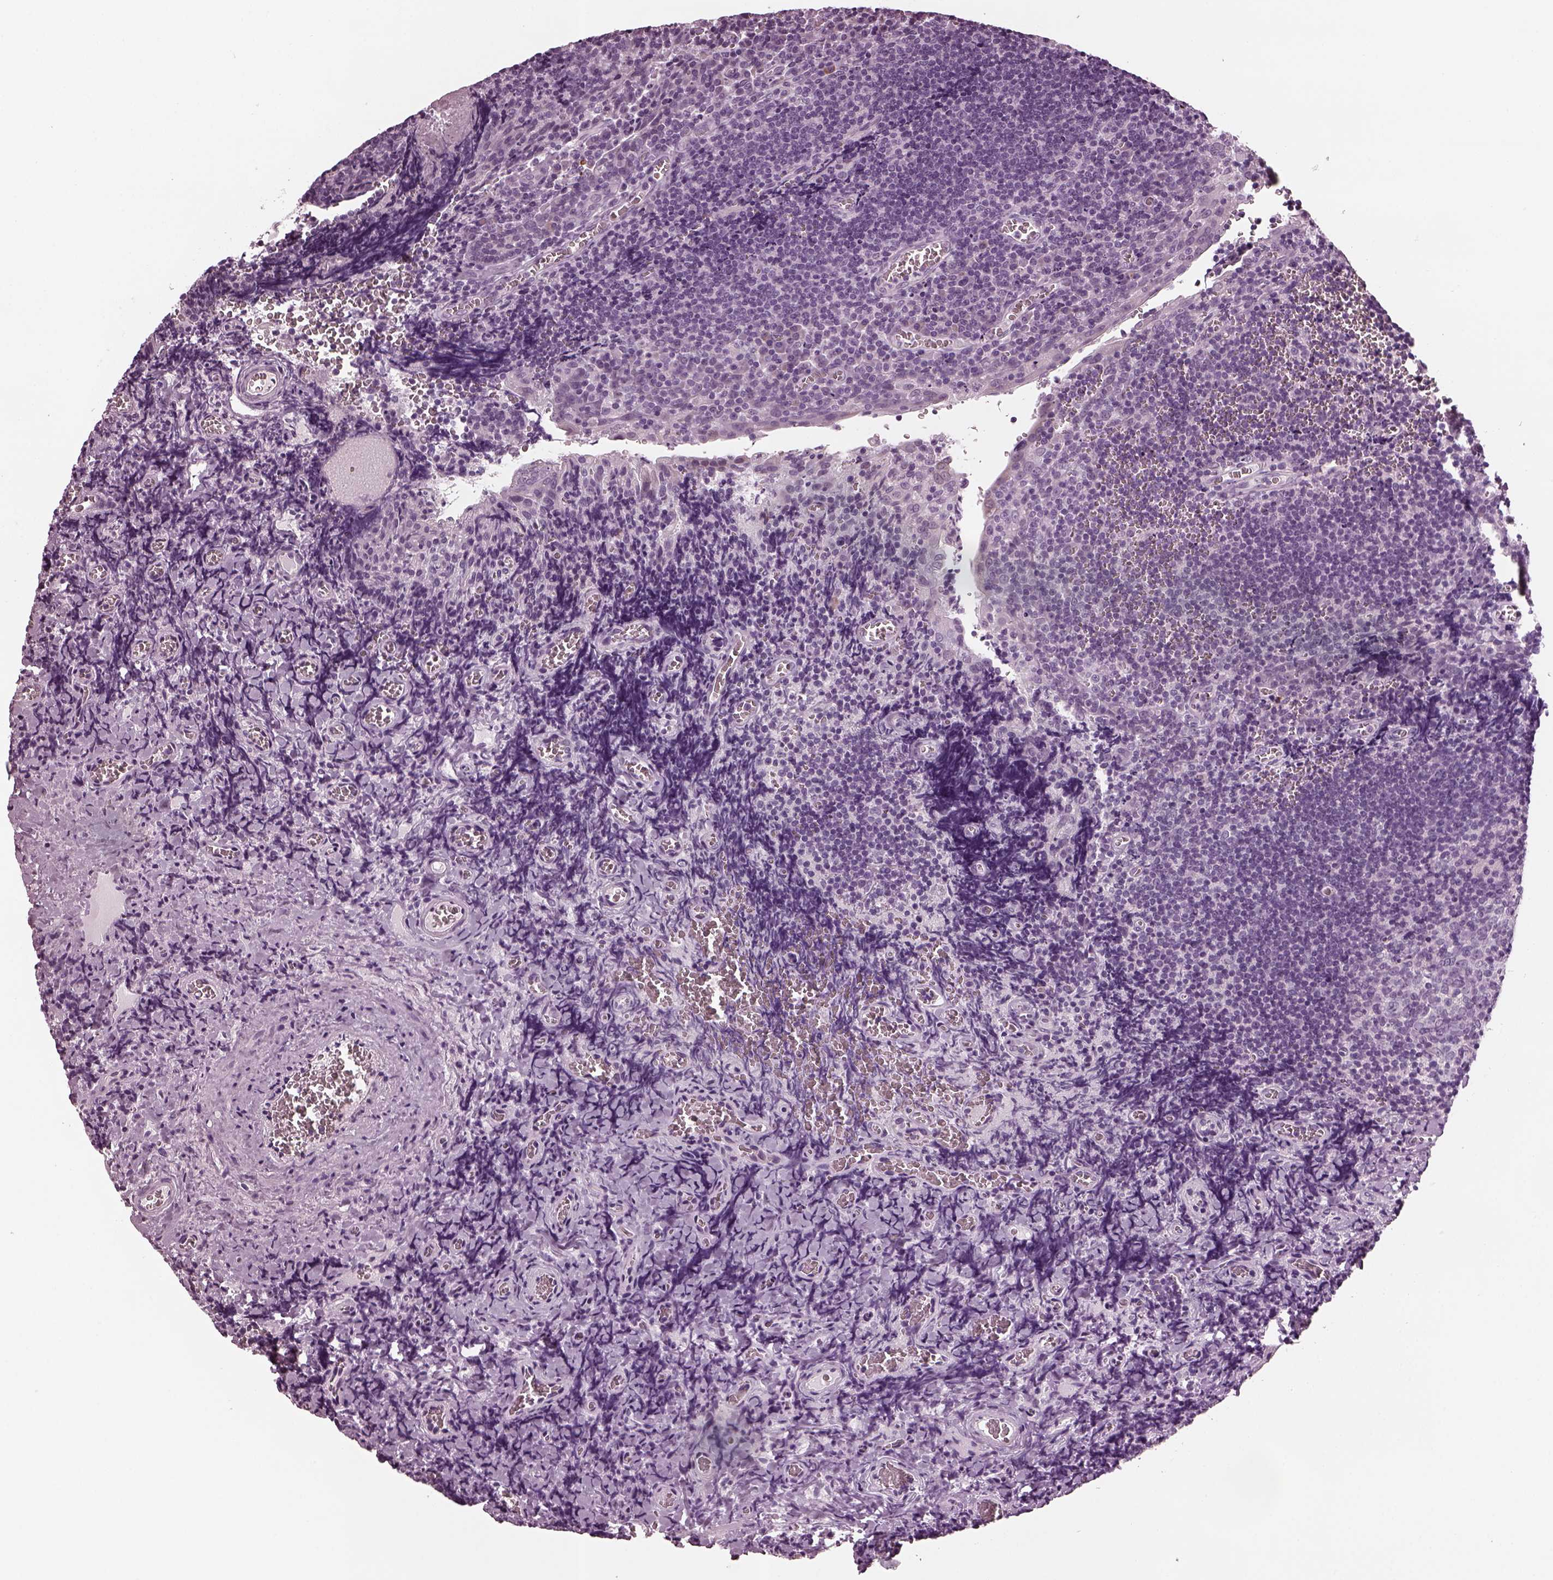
{"staining": {"intensity": "negative", "quantity": "none", "location": "none"}, "tissue": "tonsil", "cell_type": "Germinal center cells", "image_type": "normal", "snomed": [{"axis": "morphology", "description": "Normal tissue, NOS"}, {"axis": "morphology", "description": "Inflammation, NOS"}, {"axis": "topography", "description": "Tonsil"}], "caption": "Immunohistochemistry micrograph of normal tonsil: tonsil stained with DAB exhibits no significant protein expression in germinal center cells.", "gene": "SLC6A17", "patient": {"sex": "female", "age": 31}}